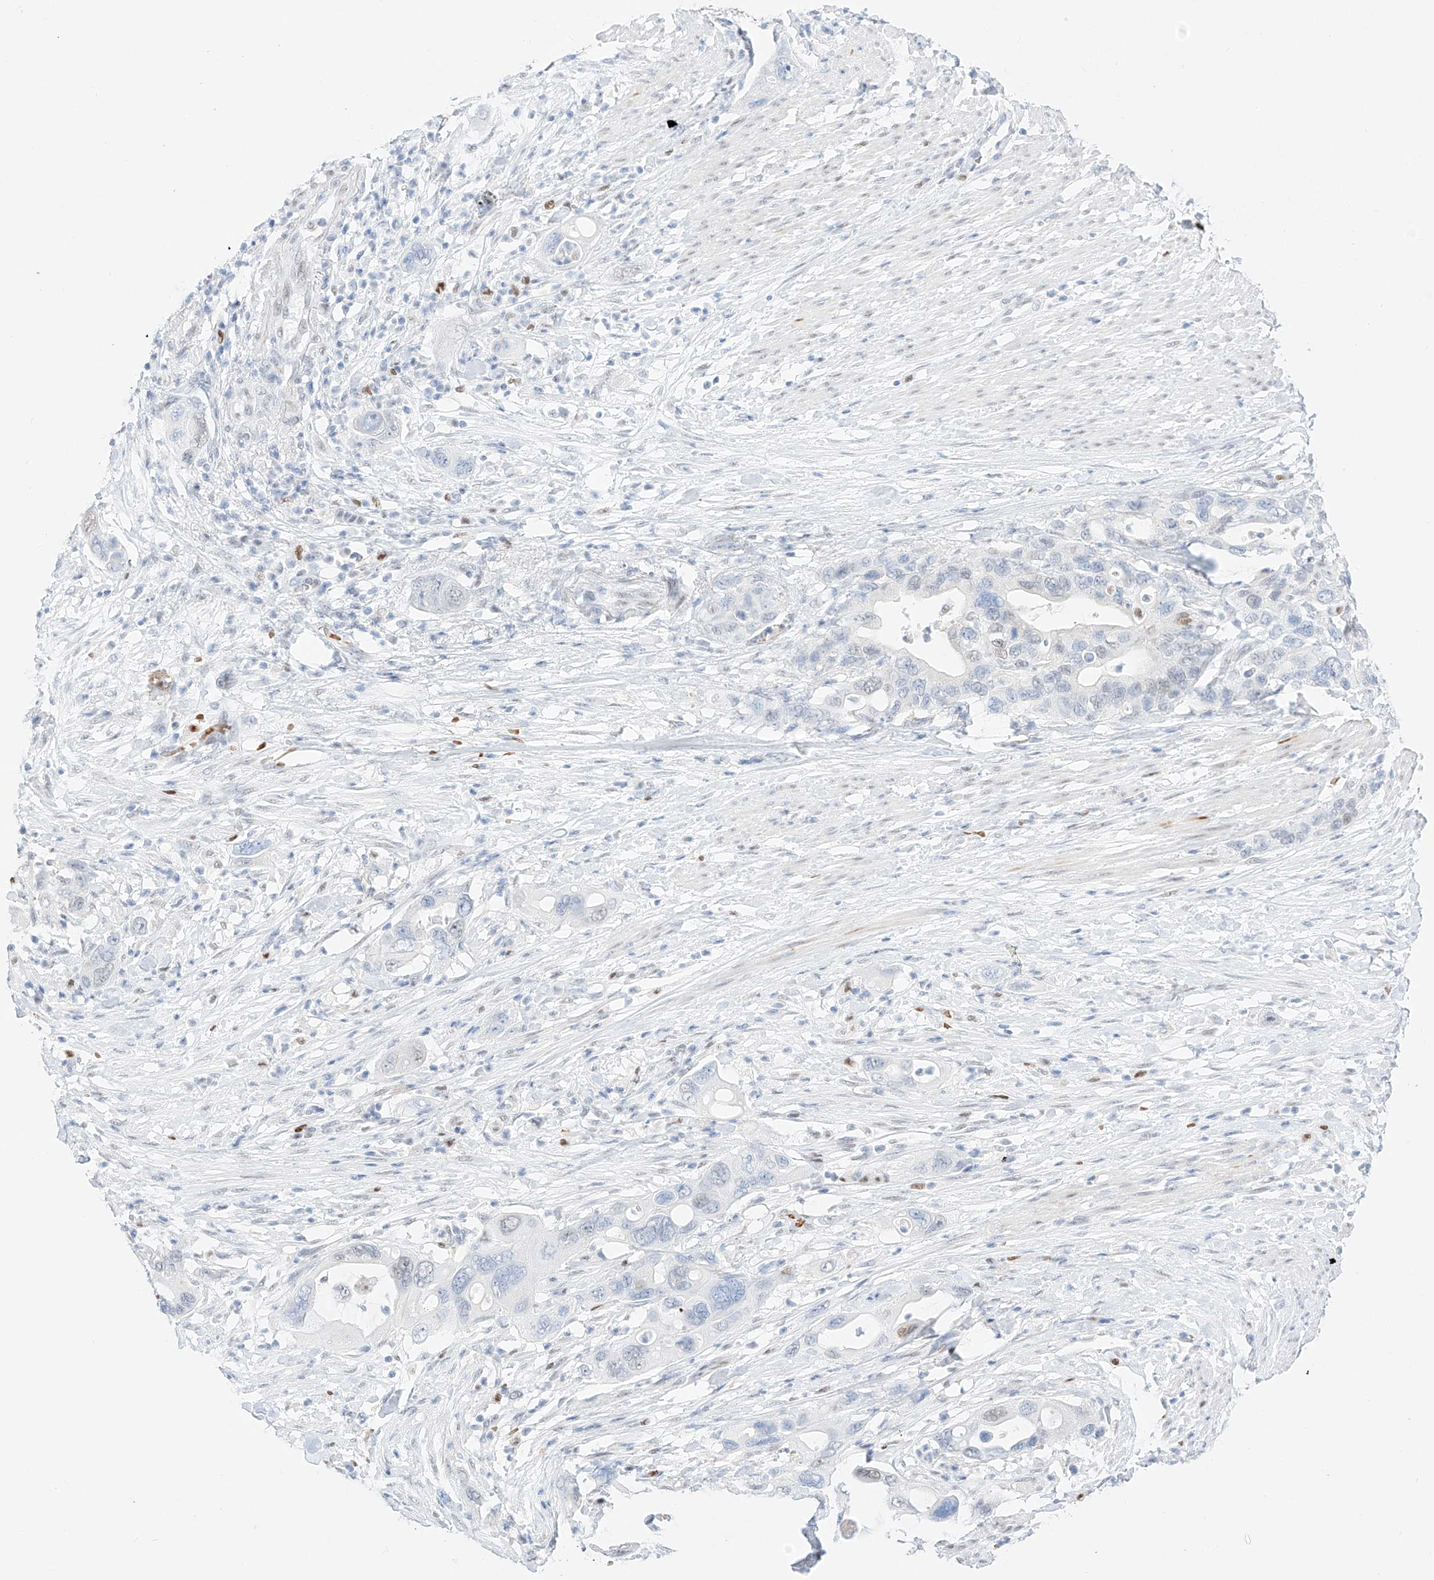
{"staining": {"intensity": "negative", "quantity": "none", "location": "none"}, "tissue": "pancreatic cancer", "cell_type": "Tumor cells", "image_type": "cancer", "snomed": [{"axis": "morphology", "description": "Adenocarcinoma, NOS"}, {"axis": "topography", "description": "Pancreas"}], "caption": "Tumor cells show no significant expression in pancreatic adenocarcinoma.", "gene": "APIP", "patient": {"sex": "female", "age": 71}}